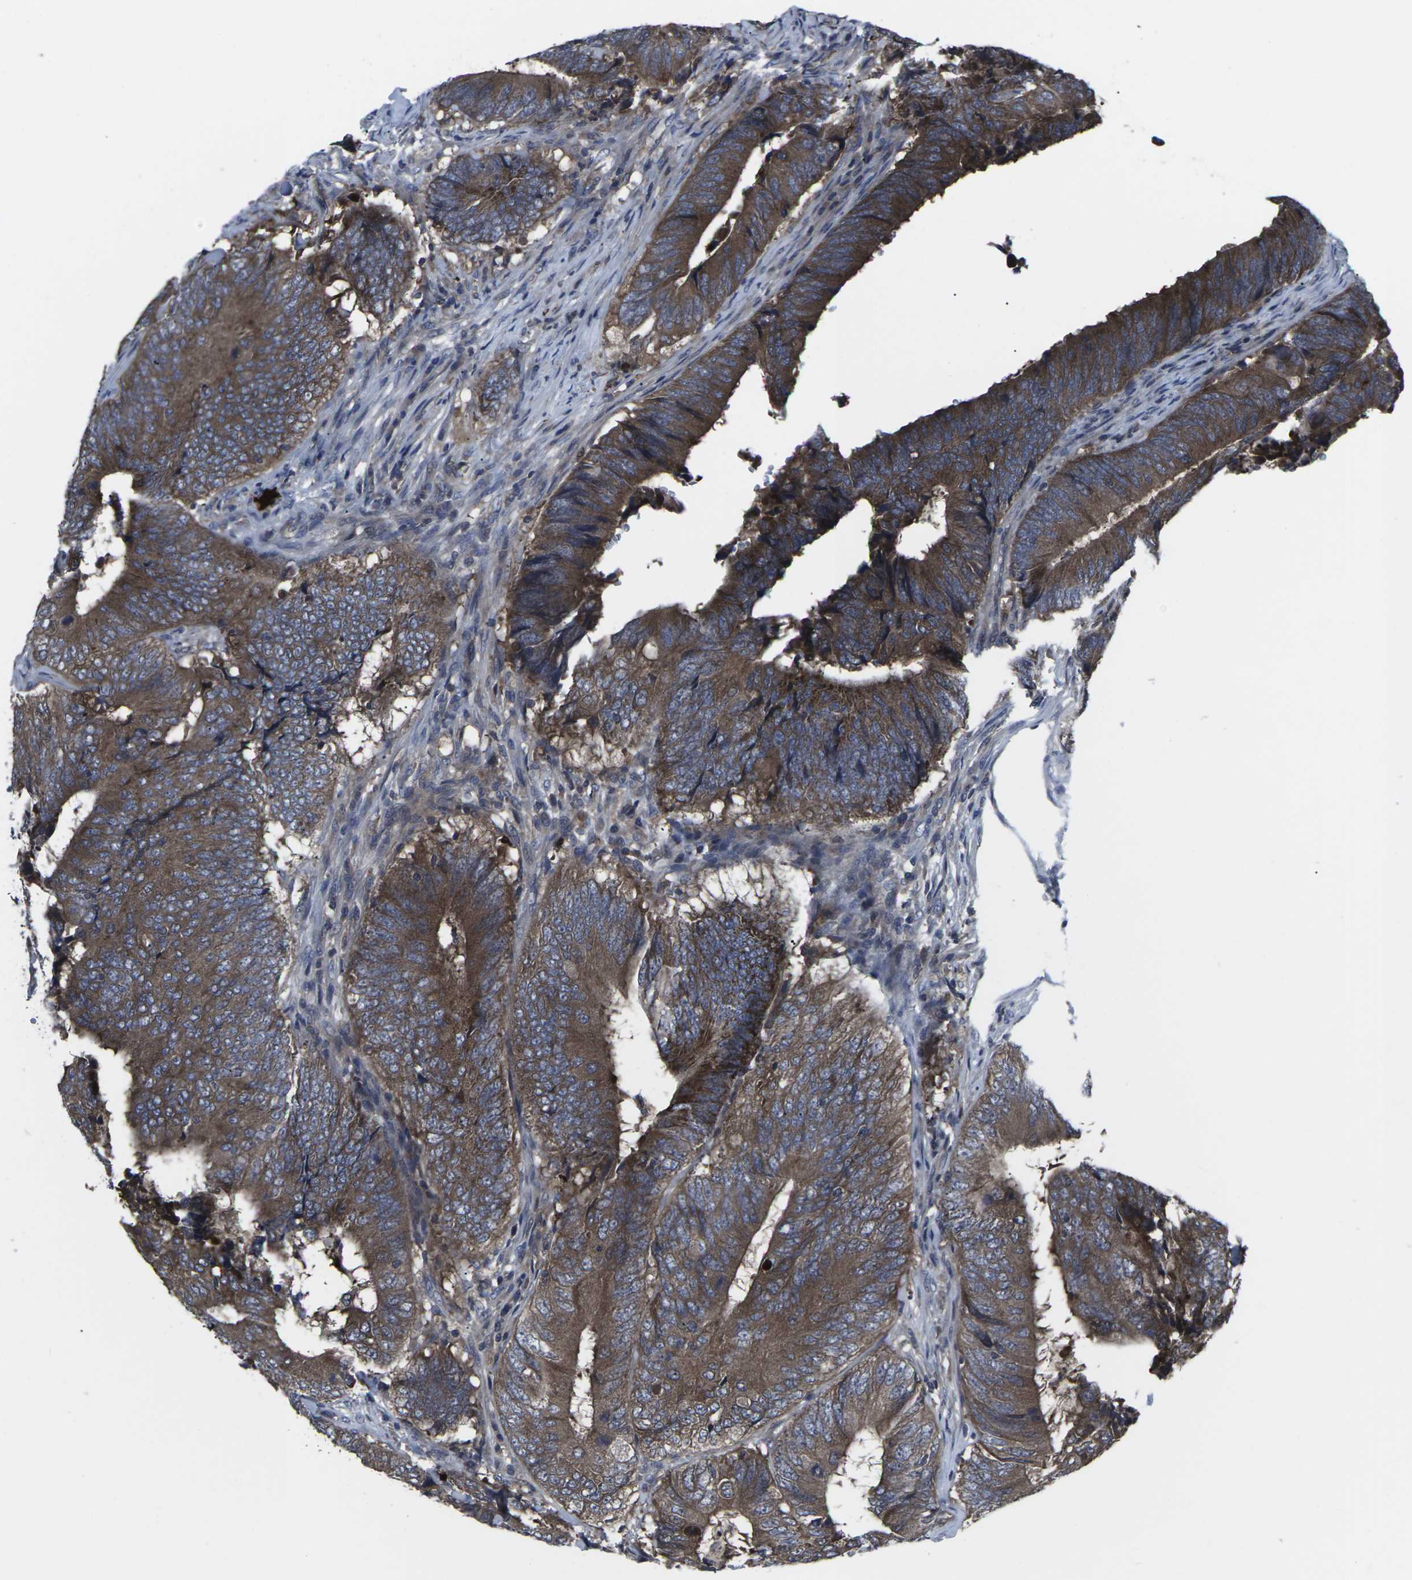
{"staining": {"intensity": "strong", "quantity": ">75%", "location": "cytoplasmic/membranous"}, "tissue": "colorectal cancer", "cell_type": "Tumor cells", "image_type": "cancer", "snomed": [{"axis": "morphology", "description": "Normal tissue, NOS"}, {"axis": "morphology", "description": "Adenocarcinoma, NOS"}, {"axis": "topography", "description": "Colon"}], "caption": "Colorectal cancer (adenocarcinoma) stained for a protein exhibits strong cytoplasmic/membranous positivity in tumor cells.", "gene": "HPRT1", "patient": {"sex": "male", "age": 56}}